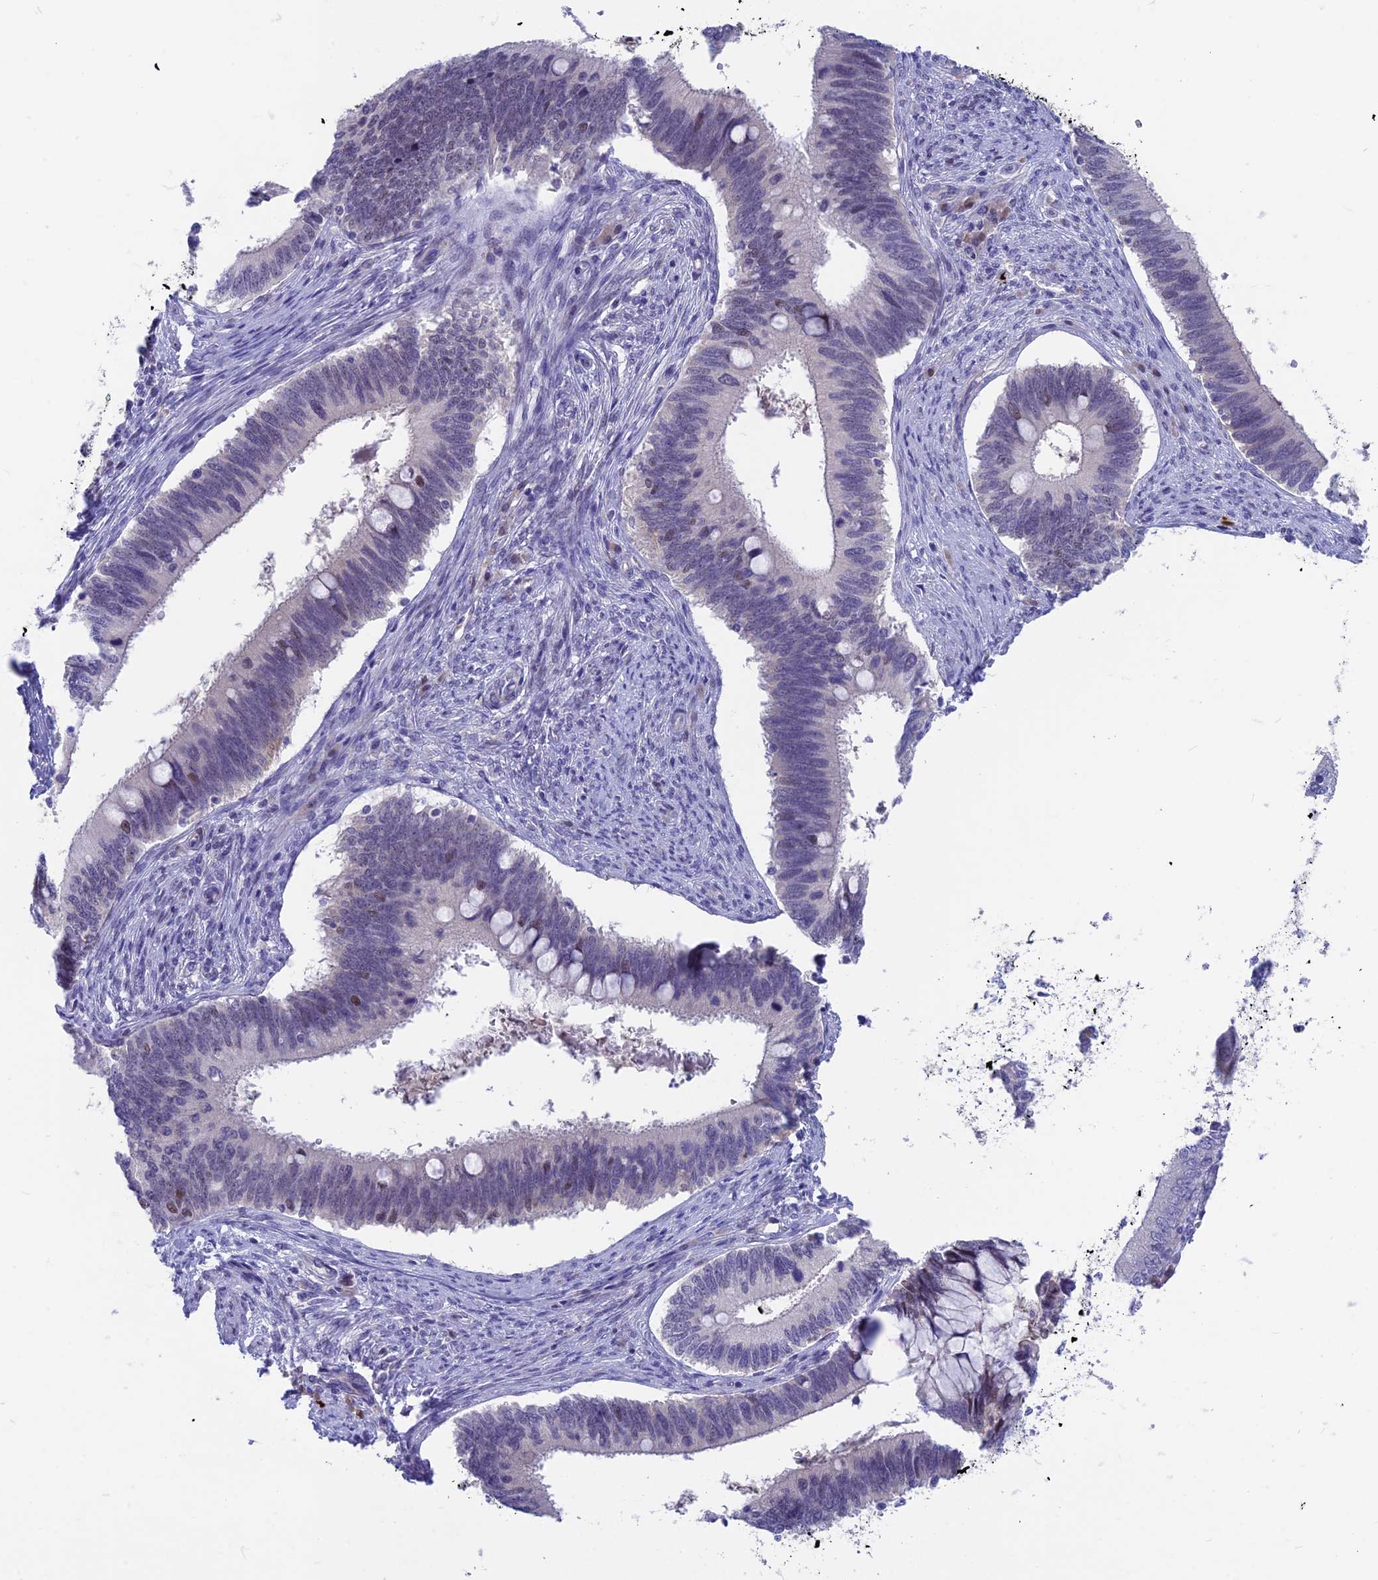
{"staining": {"intensity": "negative", "quantity": "none", "location": "none"}, "tissue": "cervical cancer", "cell_type": "Tumor cells", "image_type": "cancer", "snomed": [{"axis": "morphology", "description": "Adenocarcinoma, NOS"}, {"axis": "topography", "description": "Cervix"}], "caption": "This is an IHC histopathology image of cervical cancer. There is no expression in tumor cells.", "gene": "SNTN", "patient": {"sex": "female", "age": 42}}